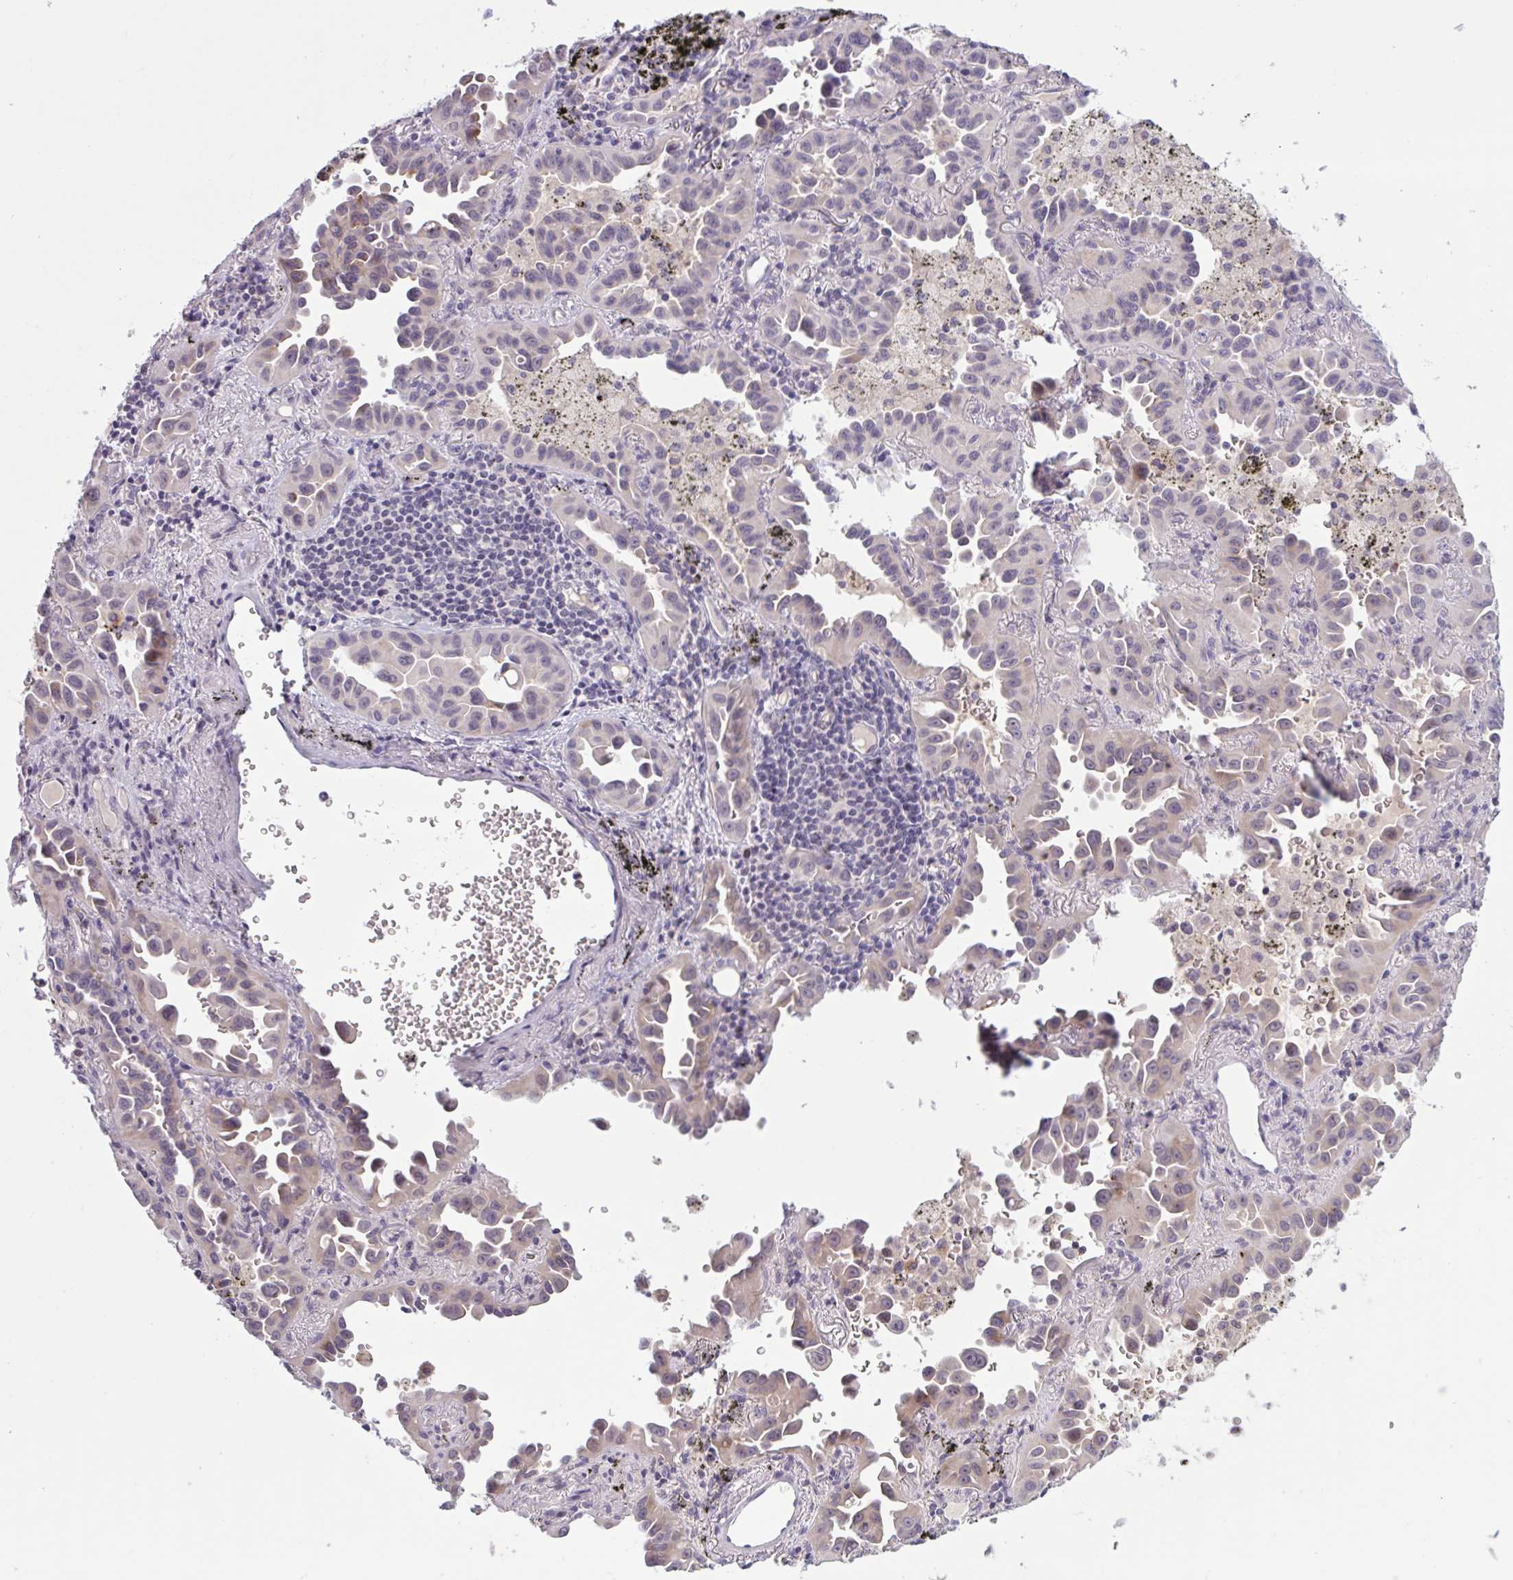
{"staining": {"intensity": "weak", "quantity": "25%-75%", "location": "cytoplasmic/membranous"}, "tissue": "lung cancer", "cell_type": "Tumor cells", "image_type": "cancer", "snomed": [{"axis": "morphology", "description": "Adenocarcinoma, NOS"}, {"axis": "topography", "description": "Lung"}], "caption": "Immunohistochemical staining of human lung cancer displays low levels of weak cytoplasmic/membranous protein expression in about 25%-75% of tumor cells.", "gene": "RFPL4B", "patient": {"sex": "male", "age": 68}}